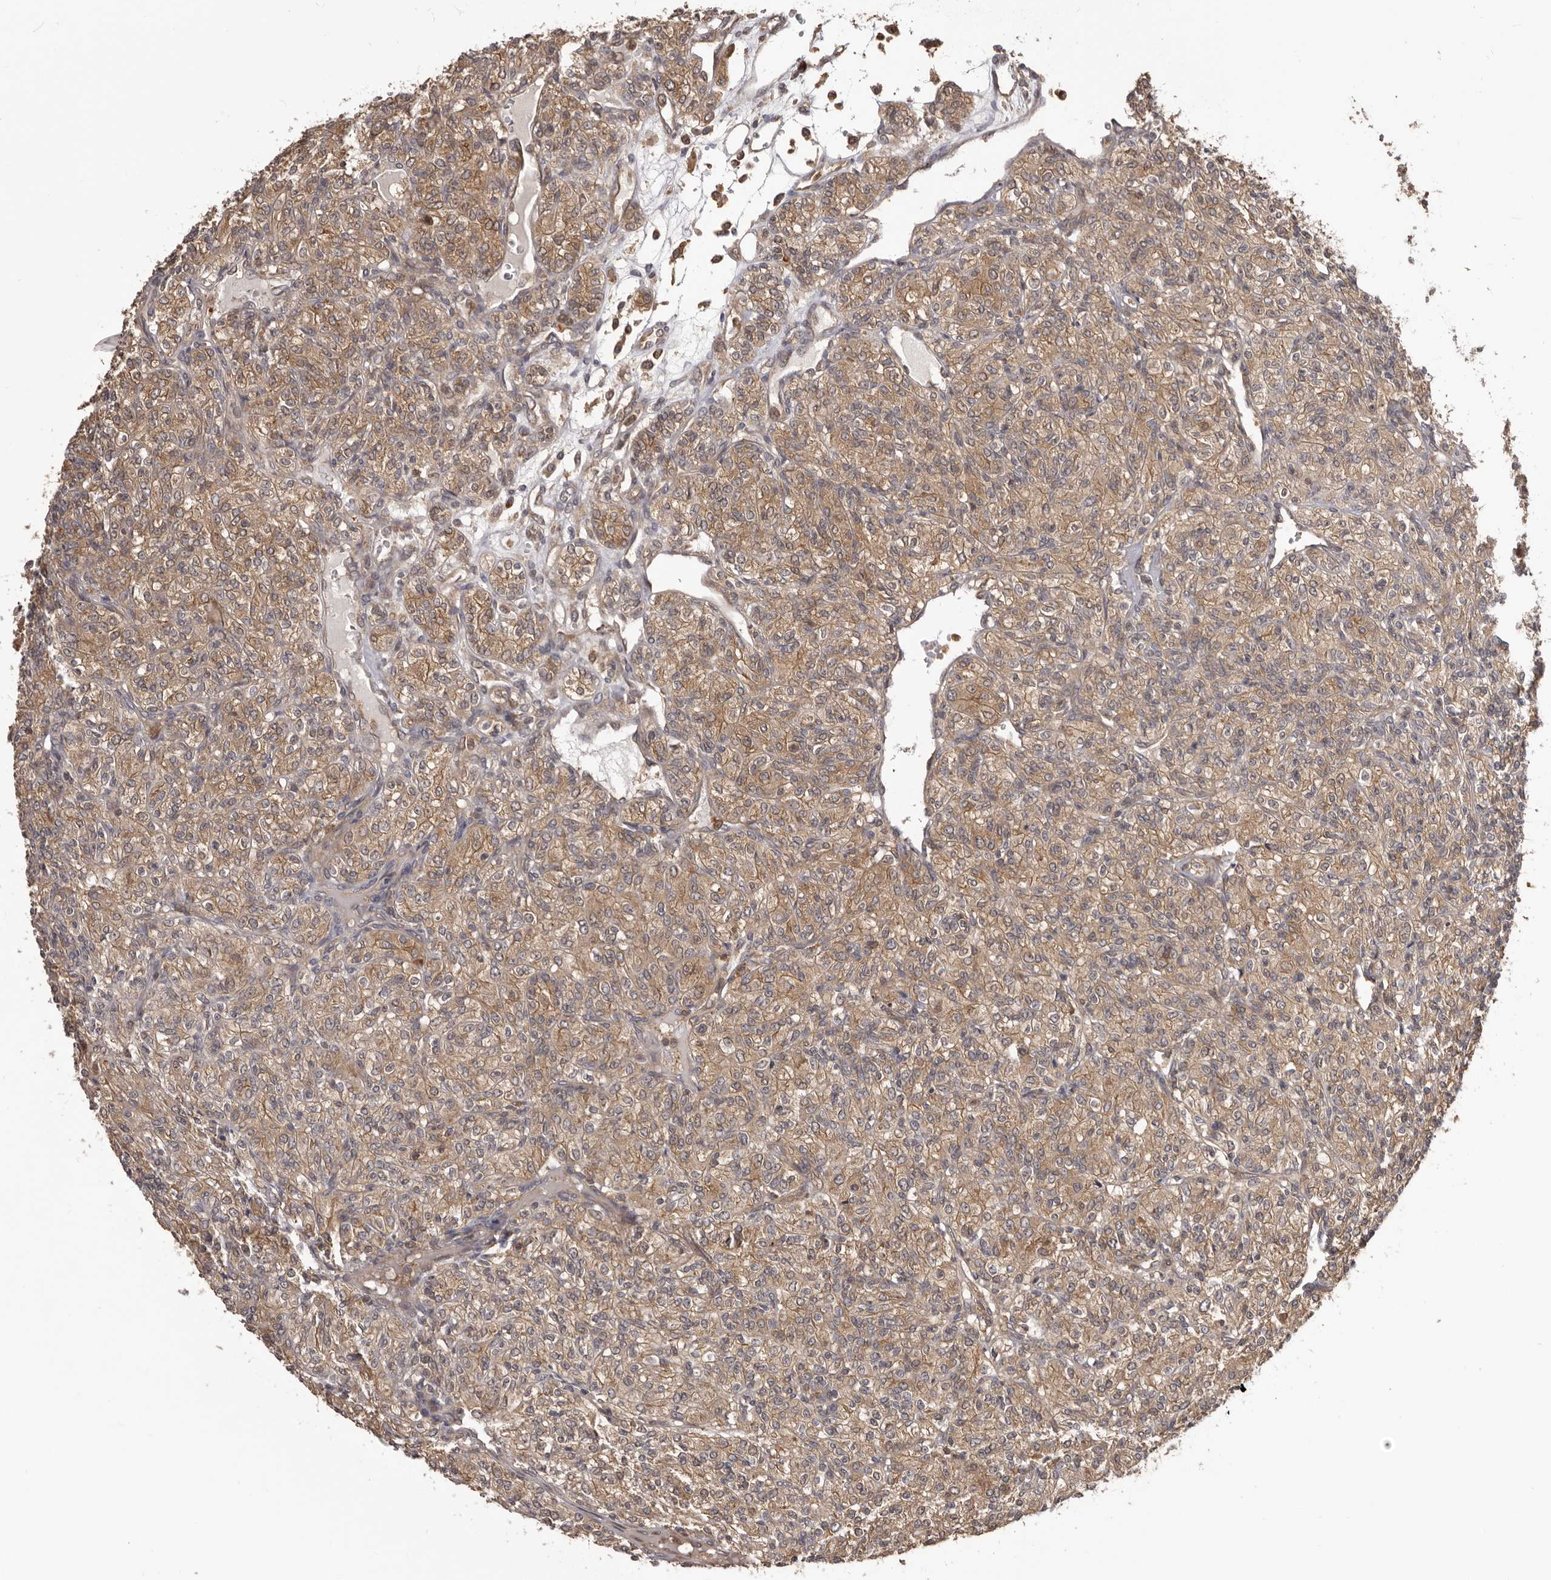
{"staining": {"intensity": "moderate", "quantity": ">75%", "location": "cytoplasmic/membranous"}, "tissue": "renal cancer", "cell_type": "Tumor cells", "image_type": "cancer", "snomed": [{"axis": "morphology", "description": "Adenocarcinoma, NOS"}, {"axis": "topography", "description": "Kidney"}], "caption": "High-power microscopy captured an immunohistochemistry (IHC) micrograph of renal cancer (adenocarcinoma), revealing moderate cytoplasmic/membranous staining in about >75% of tumor cells. (DAB (3,3'-diaminobenzidine) IHC with brightfield microscopy, high magnification).", "gene": "HBS1L", "patient": {"sex": "male", "age": 77}}